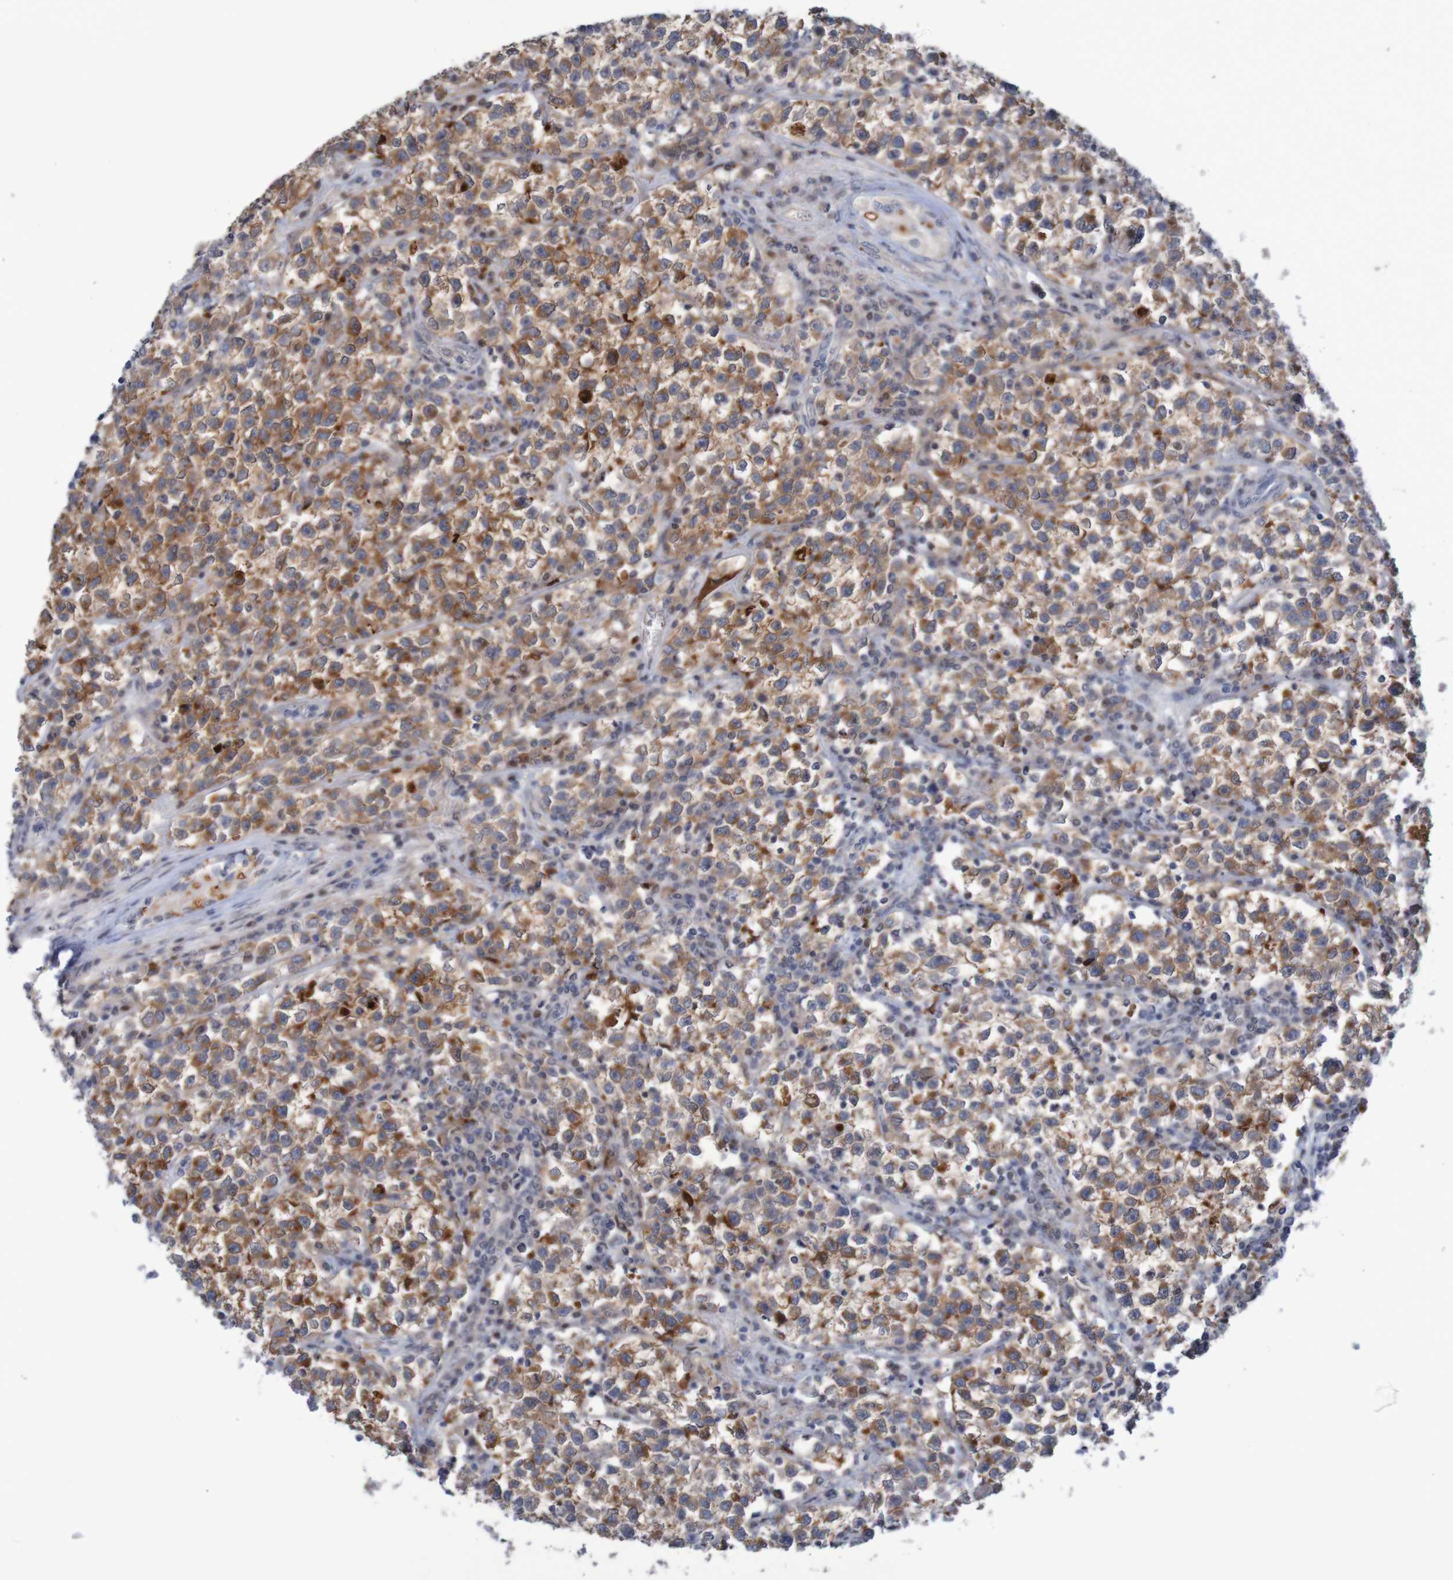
{"staining": {"intensity": "moderate", "quantity": ">75%", "location": "cytoplasmic/membranous"}, "tissue": "testis cancer", "cell_type": "Tumor cells", "image_type": "cancer", "snomed": [{"axis": "morphology", "description": "Seminoma, NOS"}, {"axis": "topography", "description": "Testis"}], "caption": "Moderate cytoplasmic/membranous protein expression is identified in about >75% of tumor cells in testis cancer (seminoma).", "gene": "FBP2", "patient": {"sex": "male", "age": 22}}